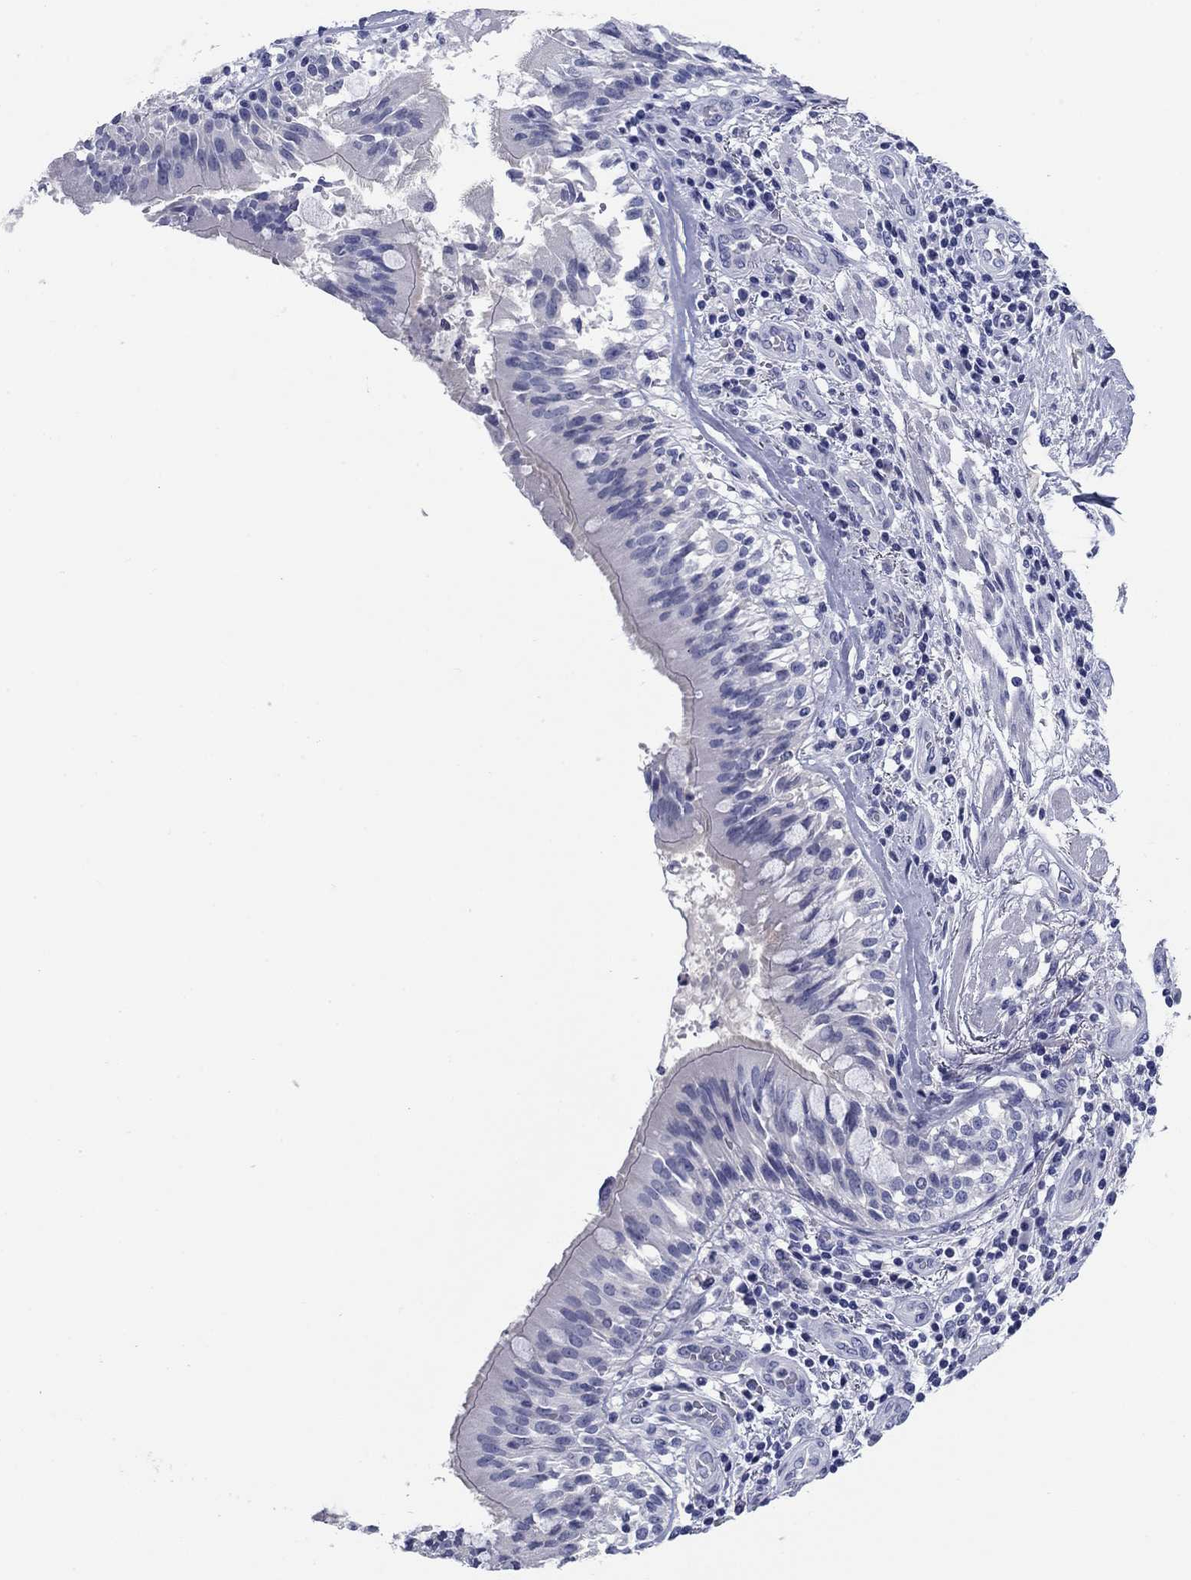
{"staining": {"intensity": "negative", "quantity": "none", "location": "none"}, "tissue": "lung cancer", "cell_type": "Tumor cells", "image_type": "cancer", "snomed": [{"axis": "morphology", "description": "Normal tissue, NOS"}, {"axis": "morphology", "description": "Squamous cell carcinoma, NOS"}, {"axis": "topography", "description": "Bronchus"}, {"axis": "topography", "description": "Lung"}], "caption": "A micrograph of human lung cancer is negative for staining in tumor cells.", "gene": "KCNH1", "patient": {"sex": "male", "age": 64}}